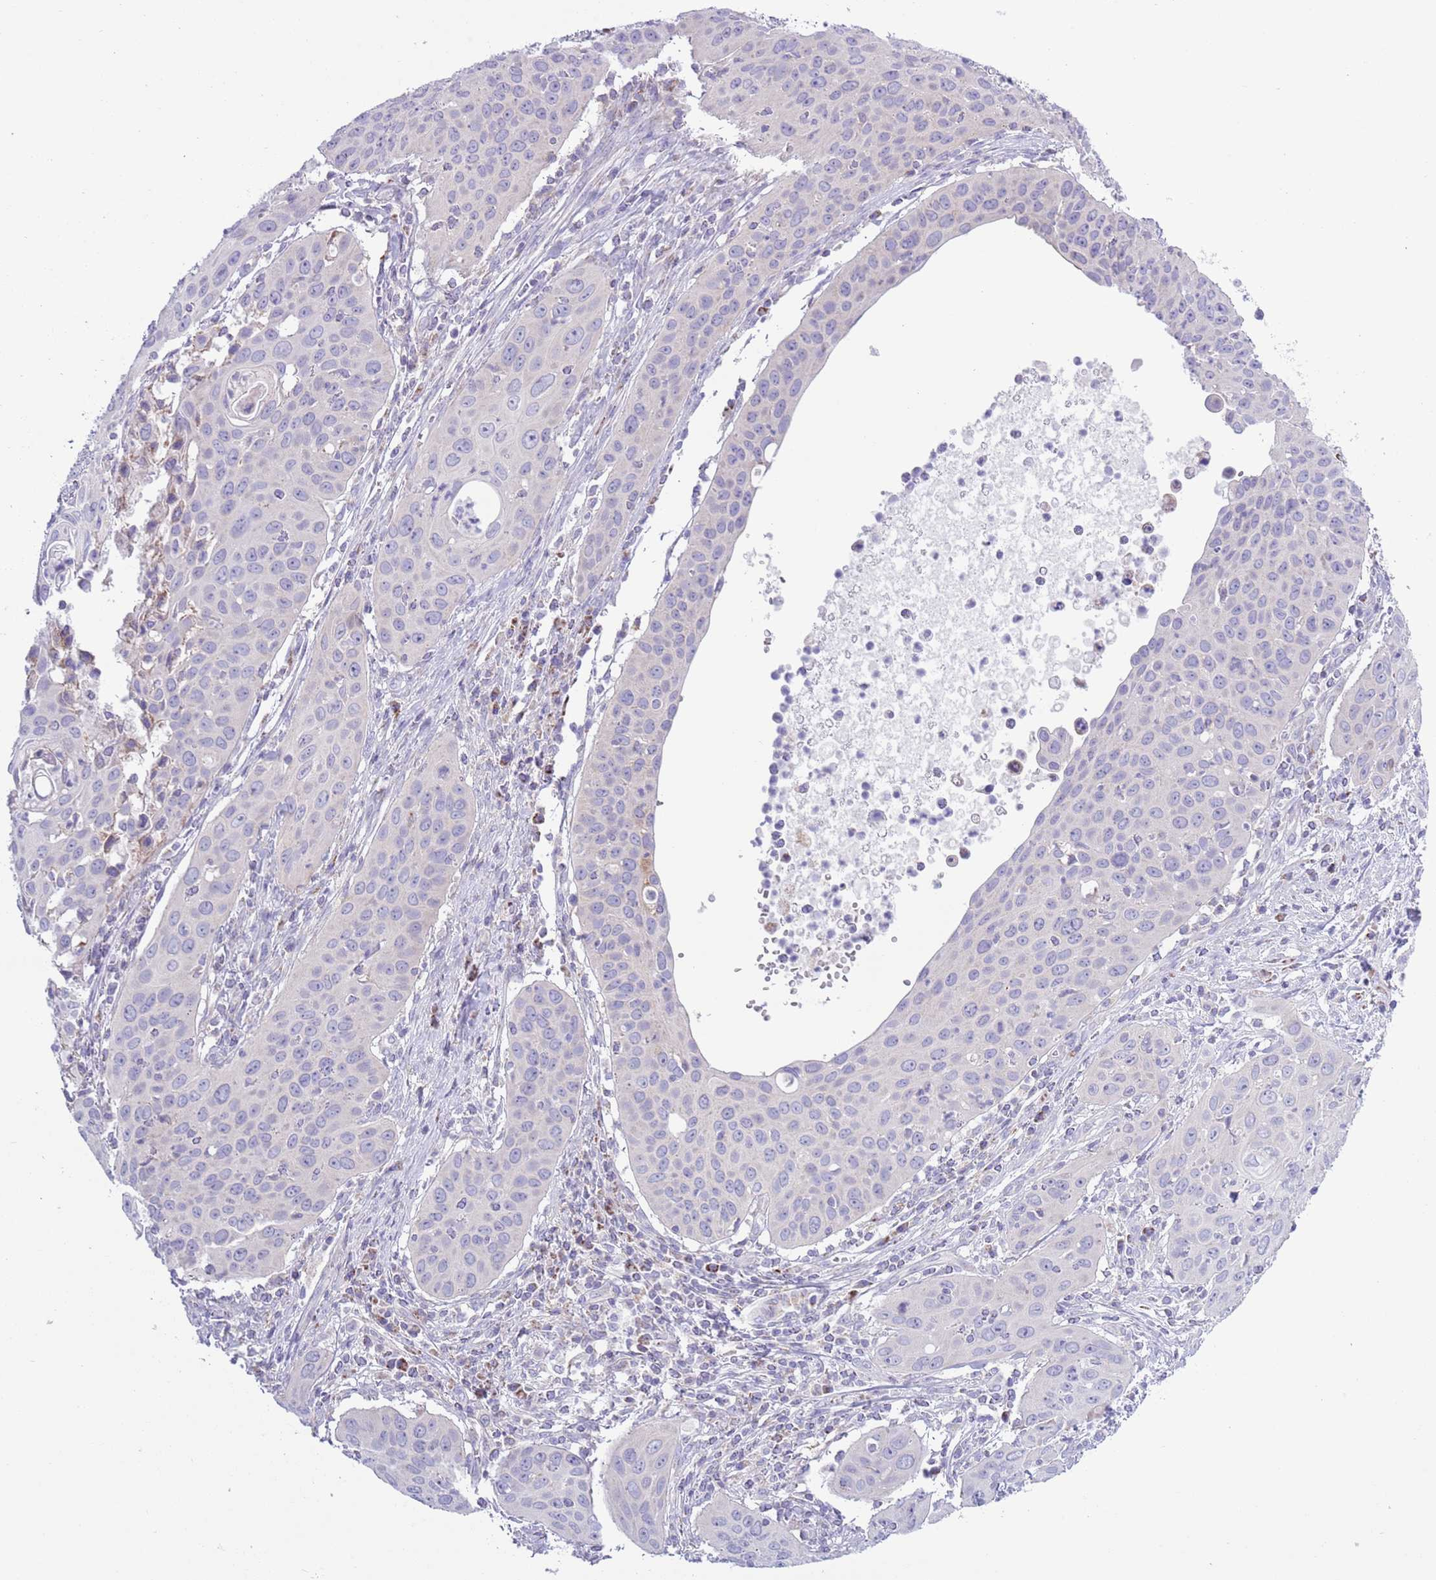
{"staining": {"intensity": "negative", "quantity": "none", "location": "none"}, "tissue": "cervical cancer", "cell_type": "Tumor cells", "image_type": "cancer", "snomed": [{"axis": "morphology", "description": "Squamous cell carcinoma, NOS"}, {"axis": "topography", "description": "Cervix"}], "caption": "This is an immunohistochemistry (IHC) histopathology image of cervical cancer (squamous cell carcinoma). There is no staining in tumor cells.", "gene": "ATP6V1B1", "patient": {"sex": "female", "age": 36}}